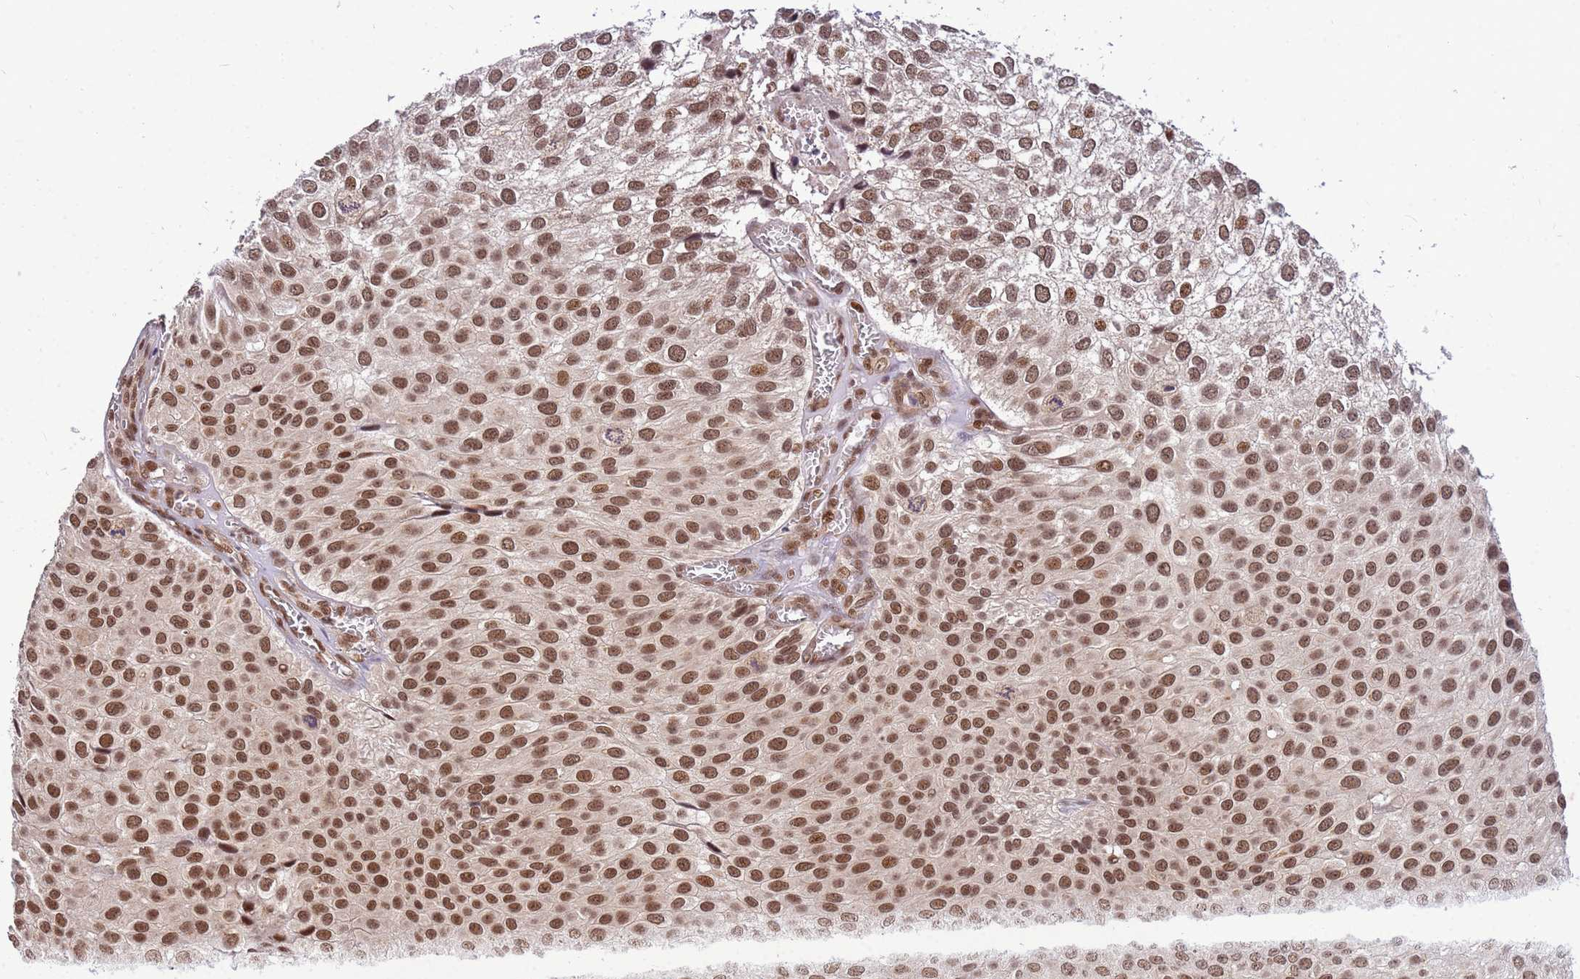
{"staining": {"intensity": "strong", "quantity": ">75%", "location": "nuclear"}, "tissue": "urothelial cancer", "cell_type": "Tumor cells", "image_type": "cancer", "snomed": [{"axis": "morphology", "description": "Urothelial carcinoma, Low grade"}, {"axis": "topography", "description": "Urinary bladder"}], "caption": "This is a micrograph of immunohistochemistry (IHC) staining of low-grade urothelial carcinoma, which shows strong expression in the nuclear of tumor cells.", "gene": "NCBP2", "patient": {"sex": "male", "age": 88}}